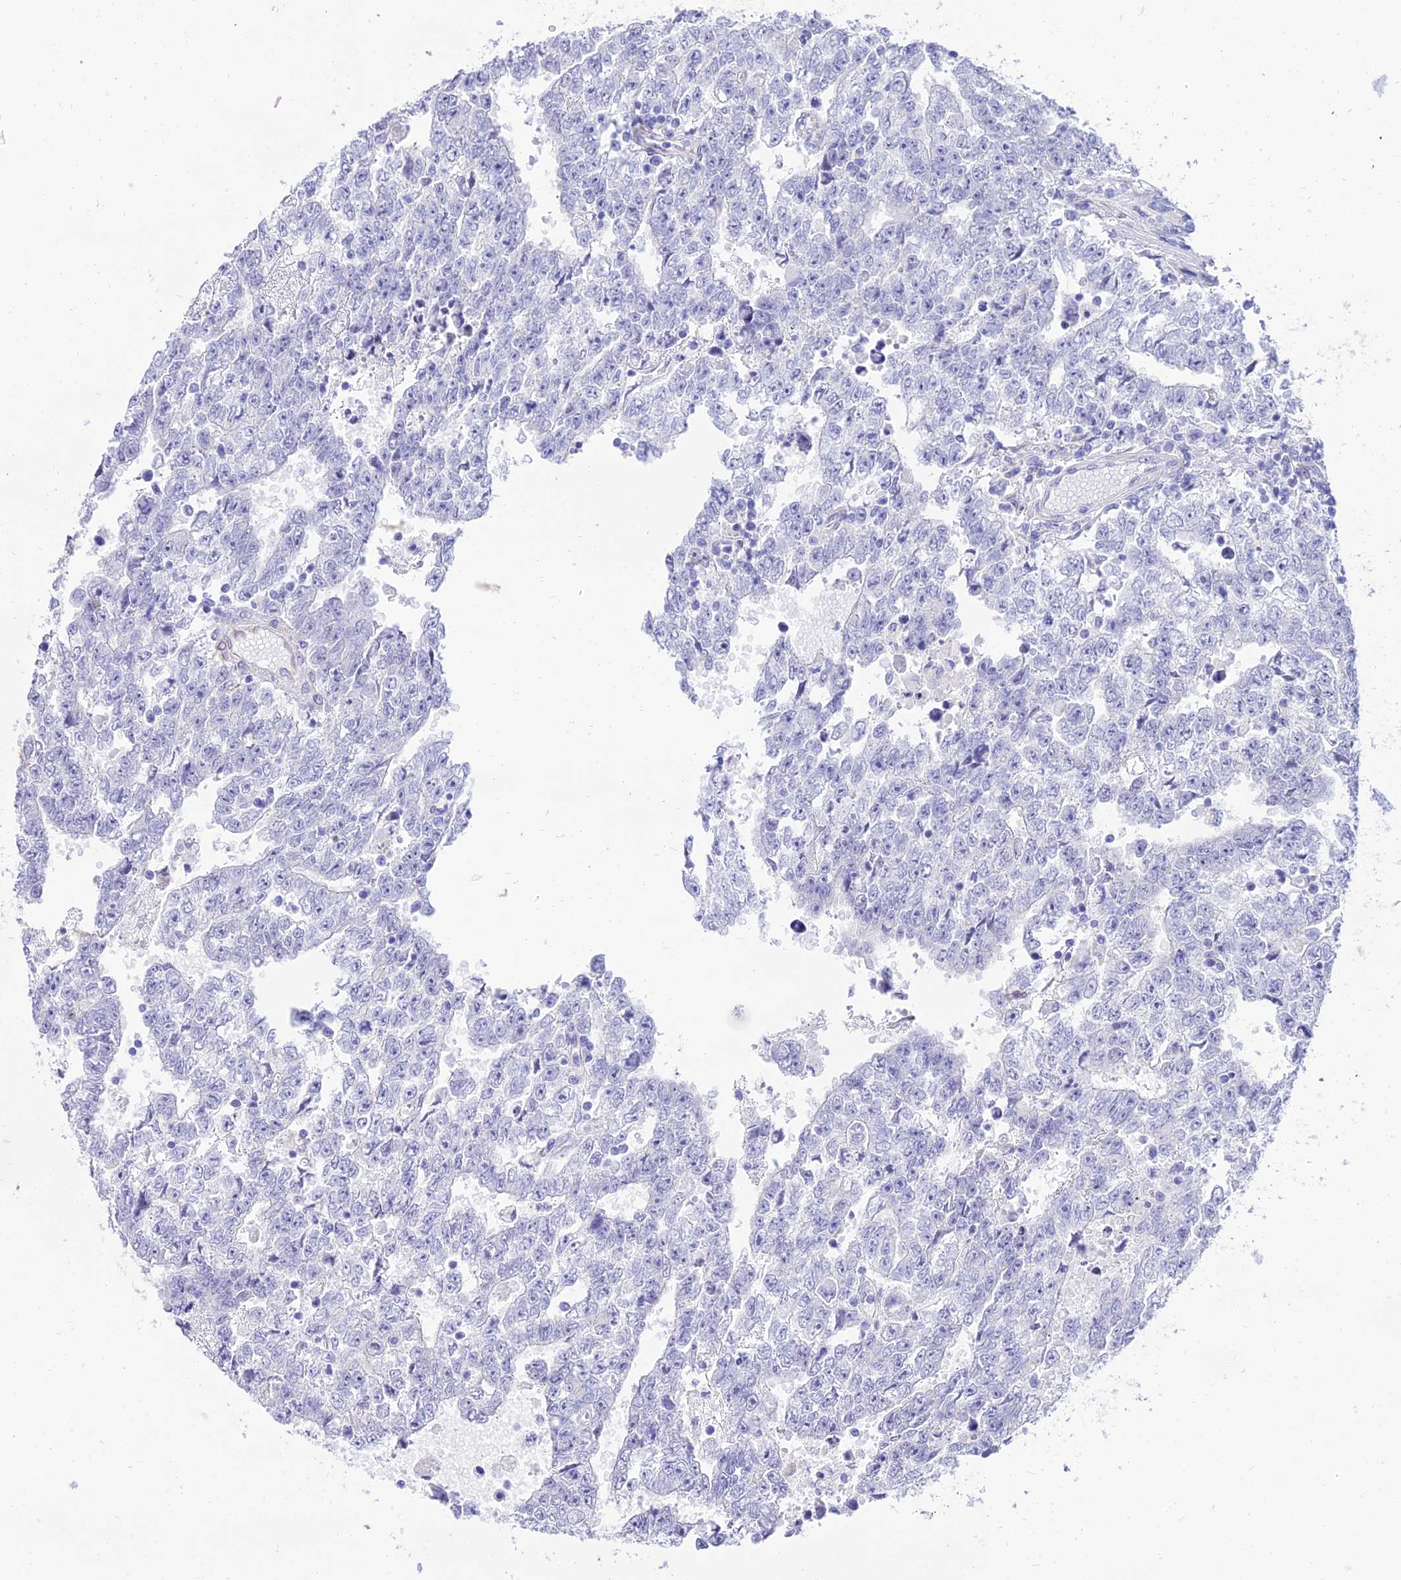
{"staining": {"intensity": "negative", "quantity": "none", "location": "none"}, "tissue": "testis cancer", "cell_type": "Tumor cells", "image_type": "cancer", "snomed": [{"axis": "morphology", "description": "Carcinoma, Embryonal, NOS"}, {"axis": "topography", "description": "Testis"}], "caption": "Testis cancer was stained to show a protein in brown. There is no significant positivity in tumor cells. (Stains: DAB immunohistochemistry with hematoxylin counter stain, Microscopy: brightfield microscopy at high magnification).", "gene": "TAC3", "patient": {"sex": "male", "age": 25}}